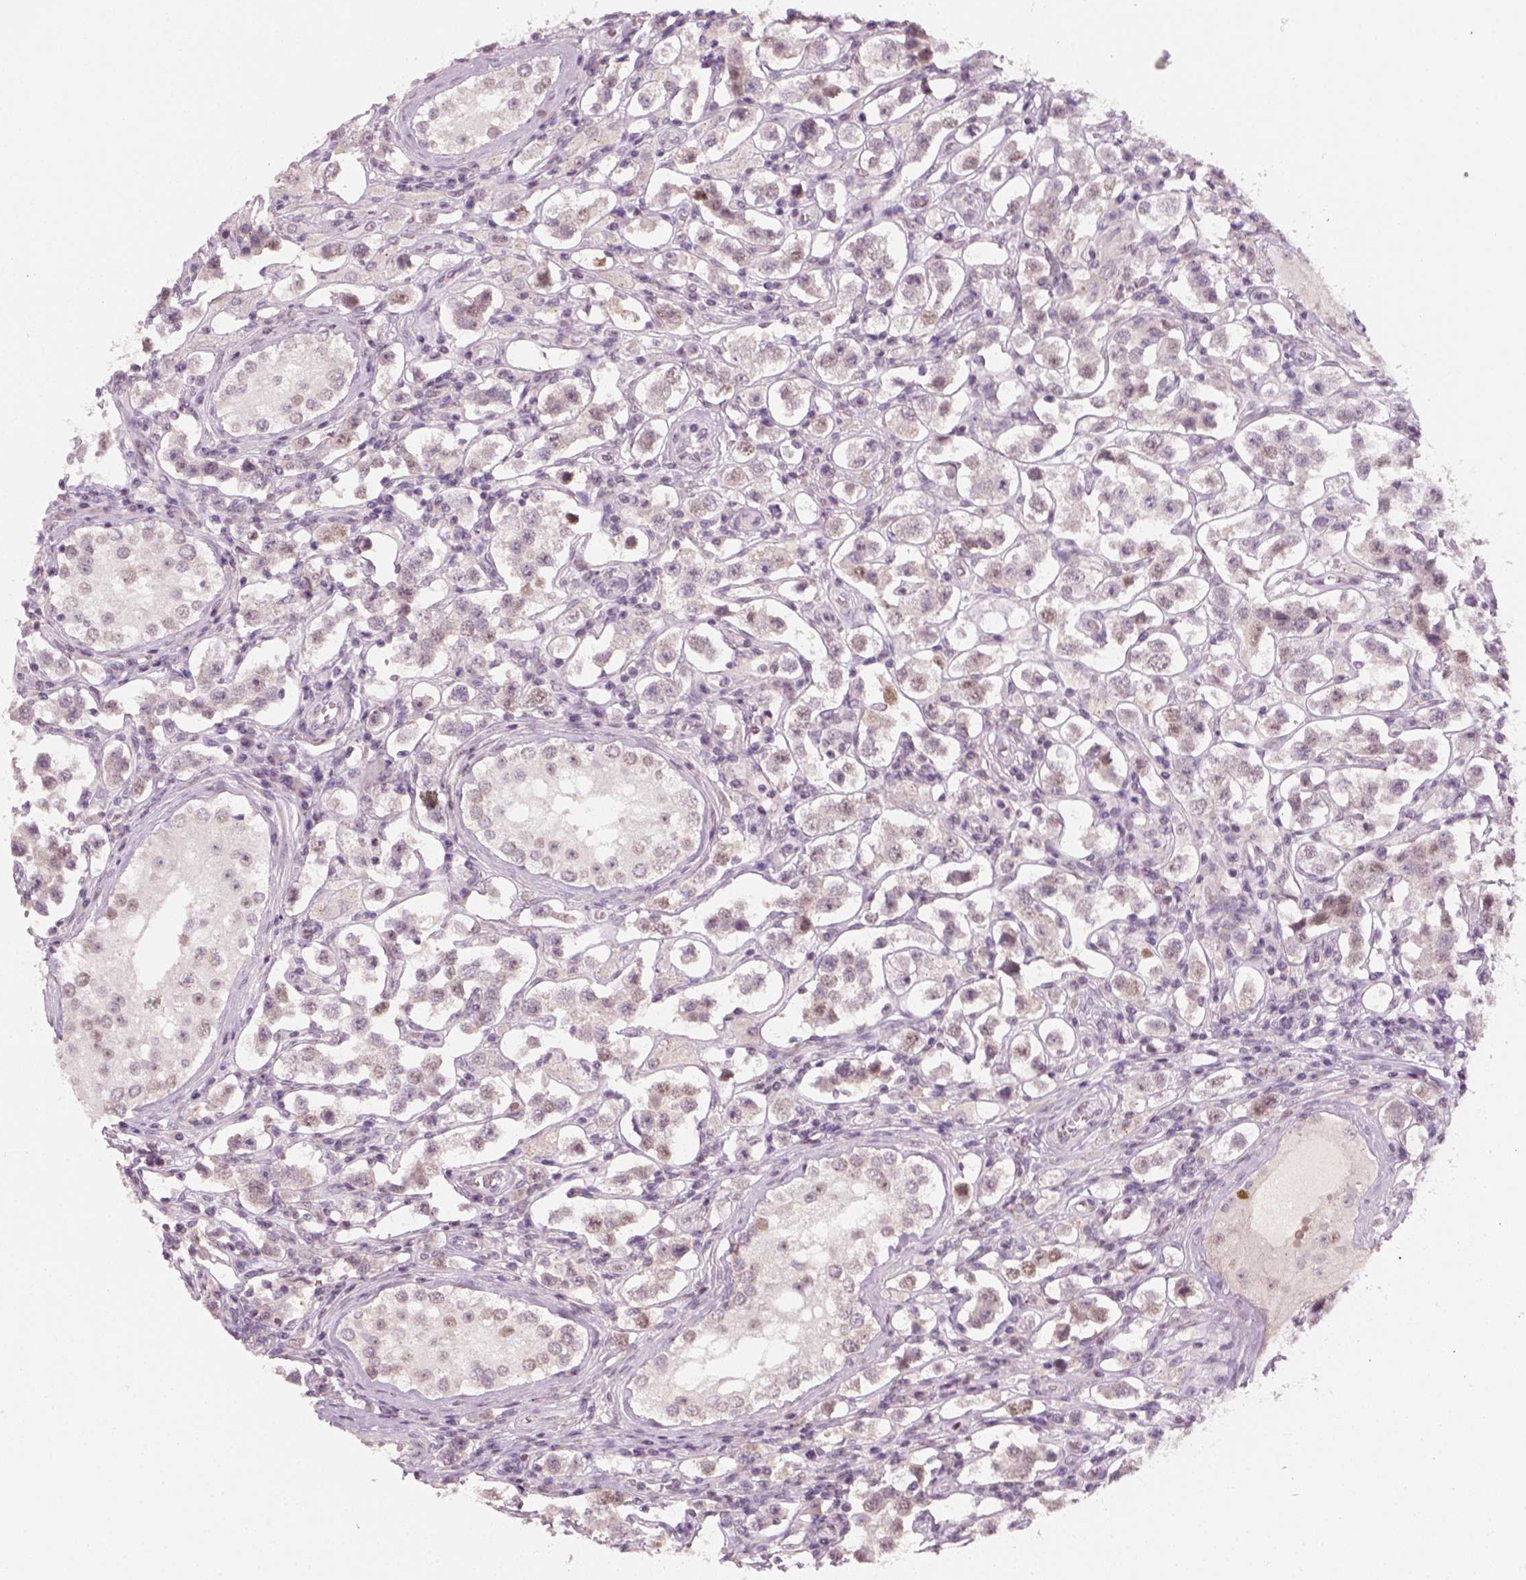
{"staining": {"intensity": "weak", "quantity": "<25%", "location": "nuclear"}, "tissue": "testis cancer", "cell_type": "Tumor cells", "image_type": "cancer", "snomed": [{"axis": "morphology", "description": "Seminoma, NOS"}, {"axis": "topography", "description": "Testis"}], "caption": "Seminoma (testis) stained for a protein using immunohistochemistry (IHC) exhibits no positivity tumor cells.", "gene": "TP53", "patient": {"sex": "male", "age": 37}}